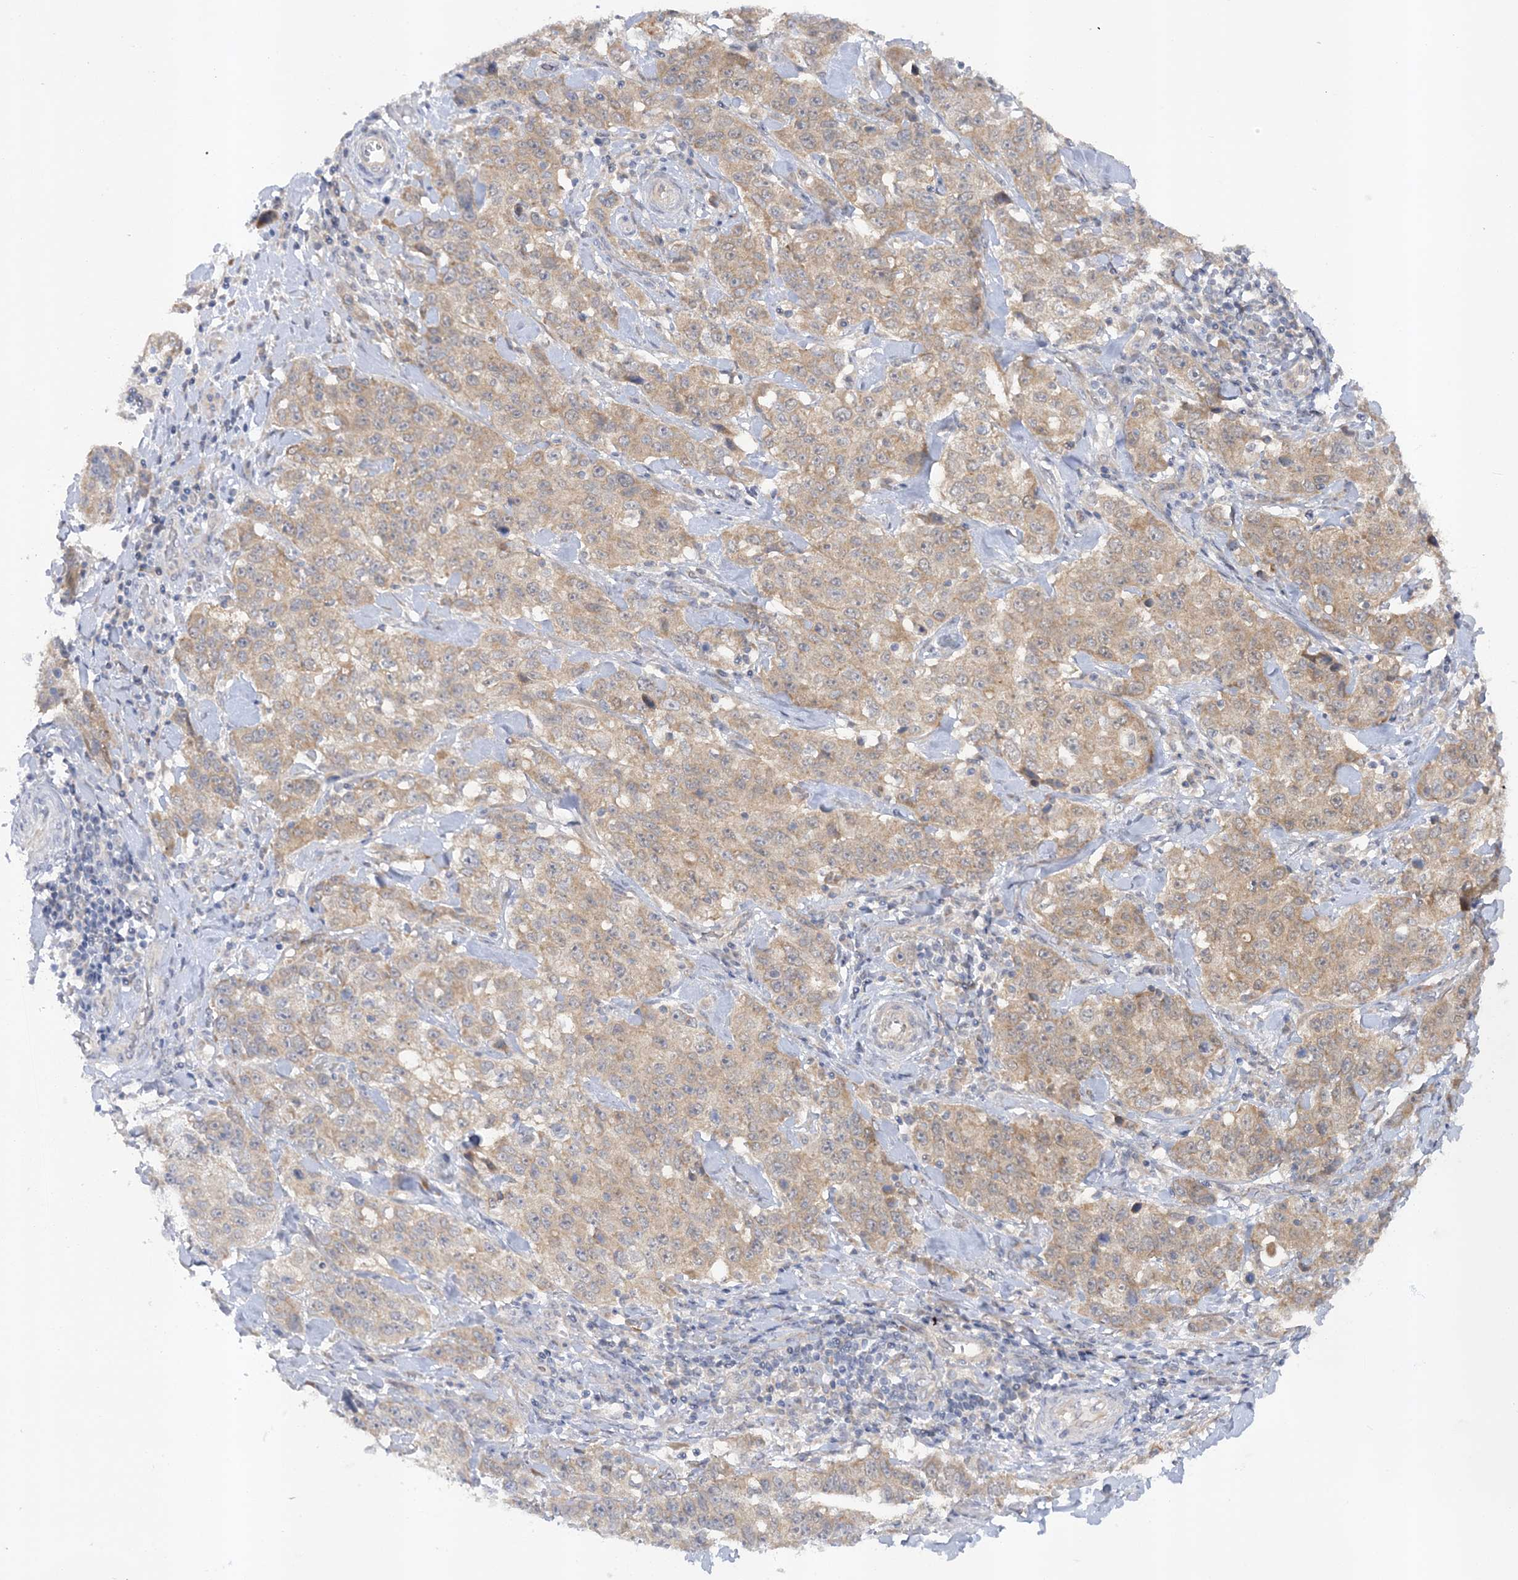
{"staining": {"intensity": "weak", "quantity": ">75%", "location": "cytoplasmic/membranous"}, "tissue": "stomach cancer", "cell_type": "Tumor cells", "image_type": "cancer", "snomed": [{"axis": "morphology", "description": "Adenocarcinoma, NOS"}, {"axis": "topography", "description": "Stomach"}], "caption": "Weak cytoplasmic/membranous protein staining is seen in about >75% of tumor cells in stomach cancer.", "gene": "MMADHC", "patient": {"sex": "male", "age": 48}}